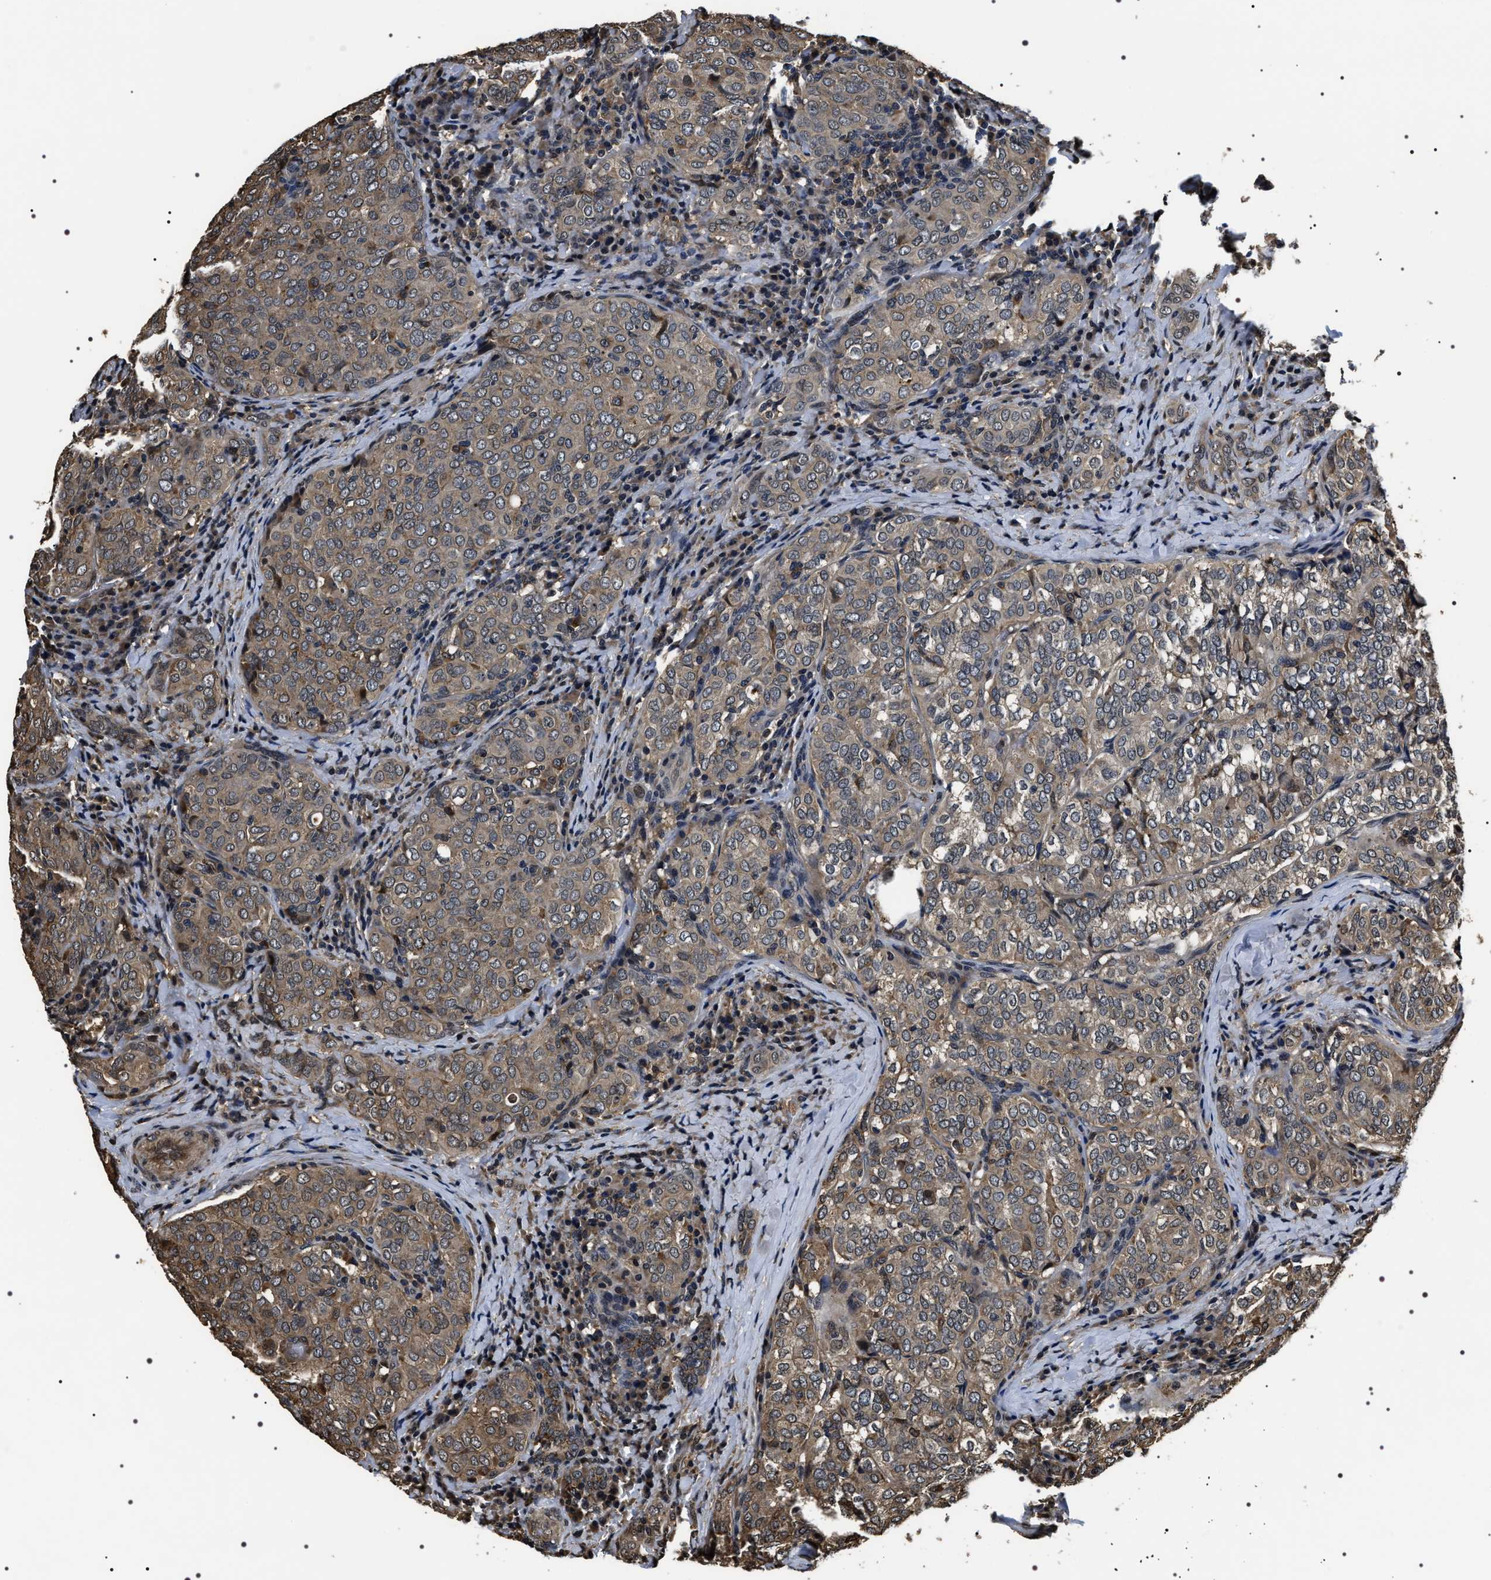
{"staining": {"intensity": "moderate", "quantity": ">75%", "location": "cytoplasmic/membranous"}, "tissue": "thyroid cancer", "cell_type": "Tumor cells", "image_type": "cancer", "snomed": [{"axis": "morphology", "description": "Normal tissue, NOS"}, {"axis": "morphology", "description": "Papillary adenocarcinoma, NOS"}, {"axis": "topography", "description": "Thyroid gland"}], "caption": "Papillary adenocarcinoma (thyroid) stained with DAB immunohistochemistry displays medium levels of moderate cytoplasmic/membranous staining in approximately >75% of tumor cells.", "gene": "ARHGAP22", "patient": {"sex": "female", "age": 30}}